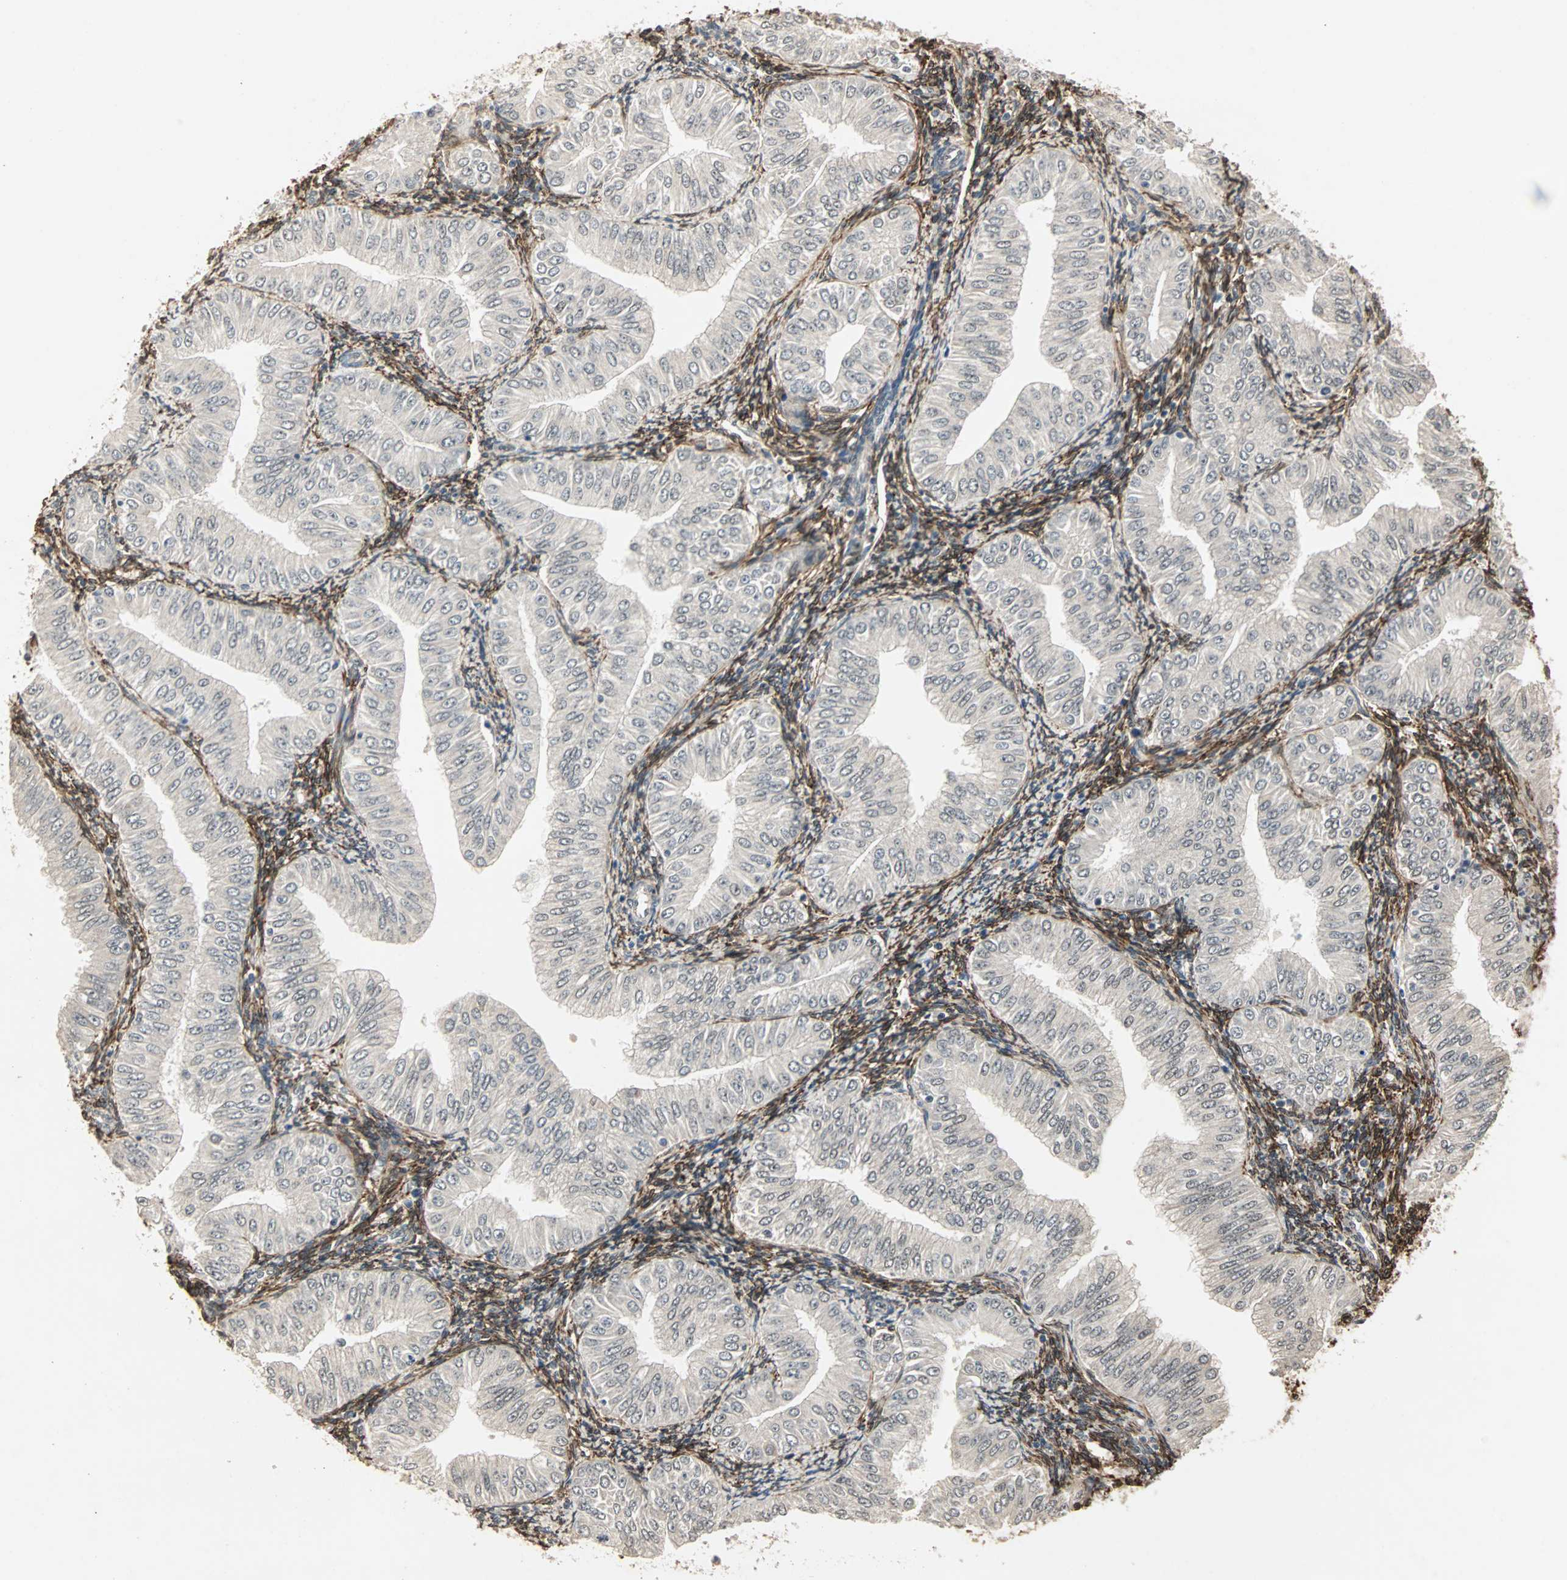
{"staining": {"intensity": "weak", "quantity": "<25%", "location": "cytoplasmic/membranous"}, "tissue": "endometrial cancer", "cell_type": "Tumor cells", "image_type": "cancer", "snomed": [{"axis": "morphology", "description": "Normal tissue, NOS"}, {"axis": "morphology", "description": "Adenocarcinoma, NOS"}, {"axis": "topography", "description": "Endometrium"}], "caption": "This is a histopathology image of immunohistochemistry (IHC) staining of endometrial adenocarcinoma, which shows no expression in tumor cells.", "gene": "TRPV4", "patient": {"sex": "female", "age": 53}}